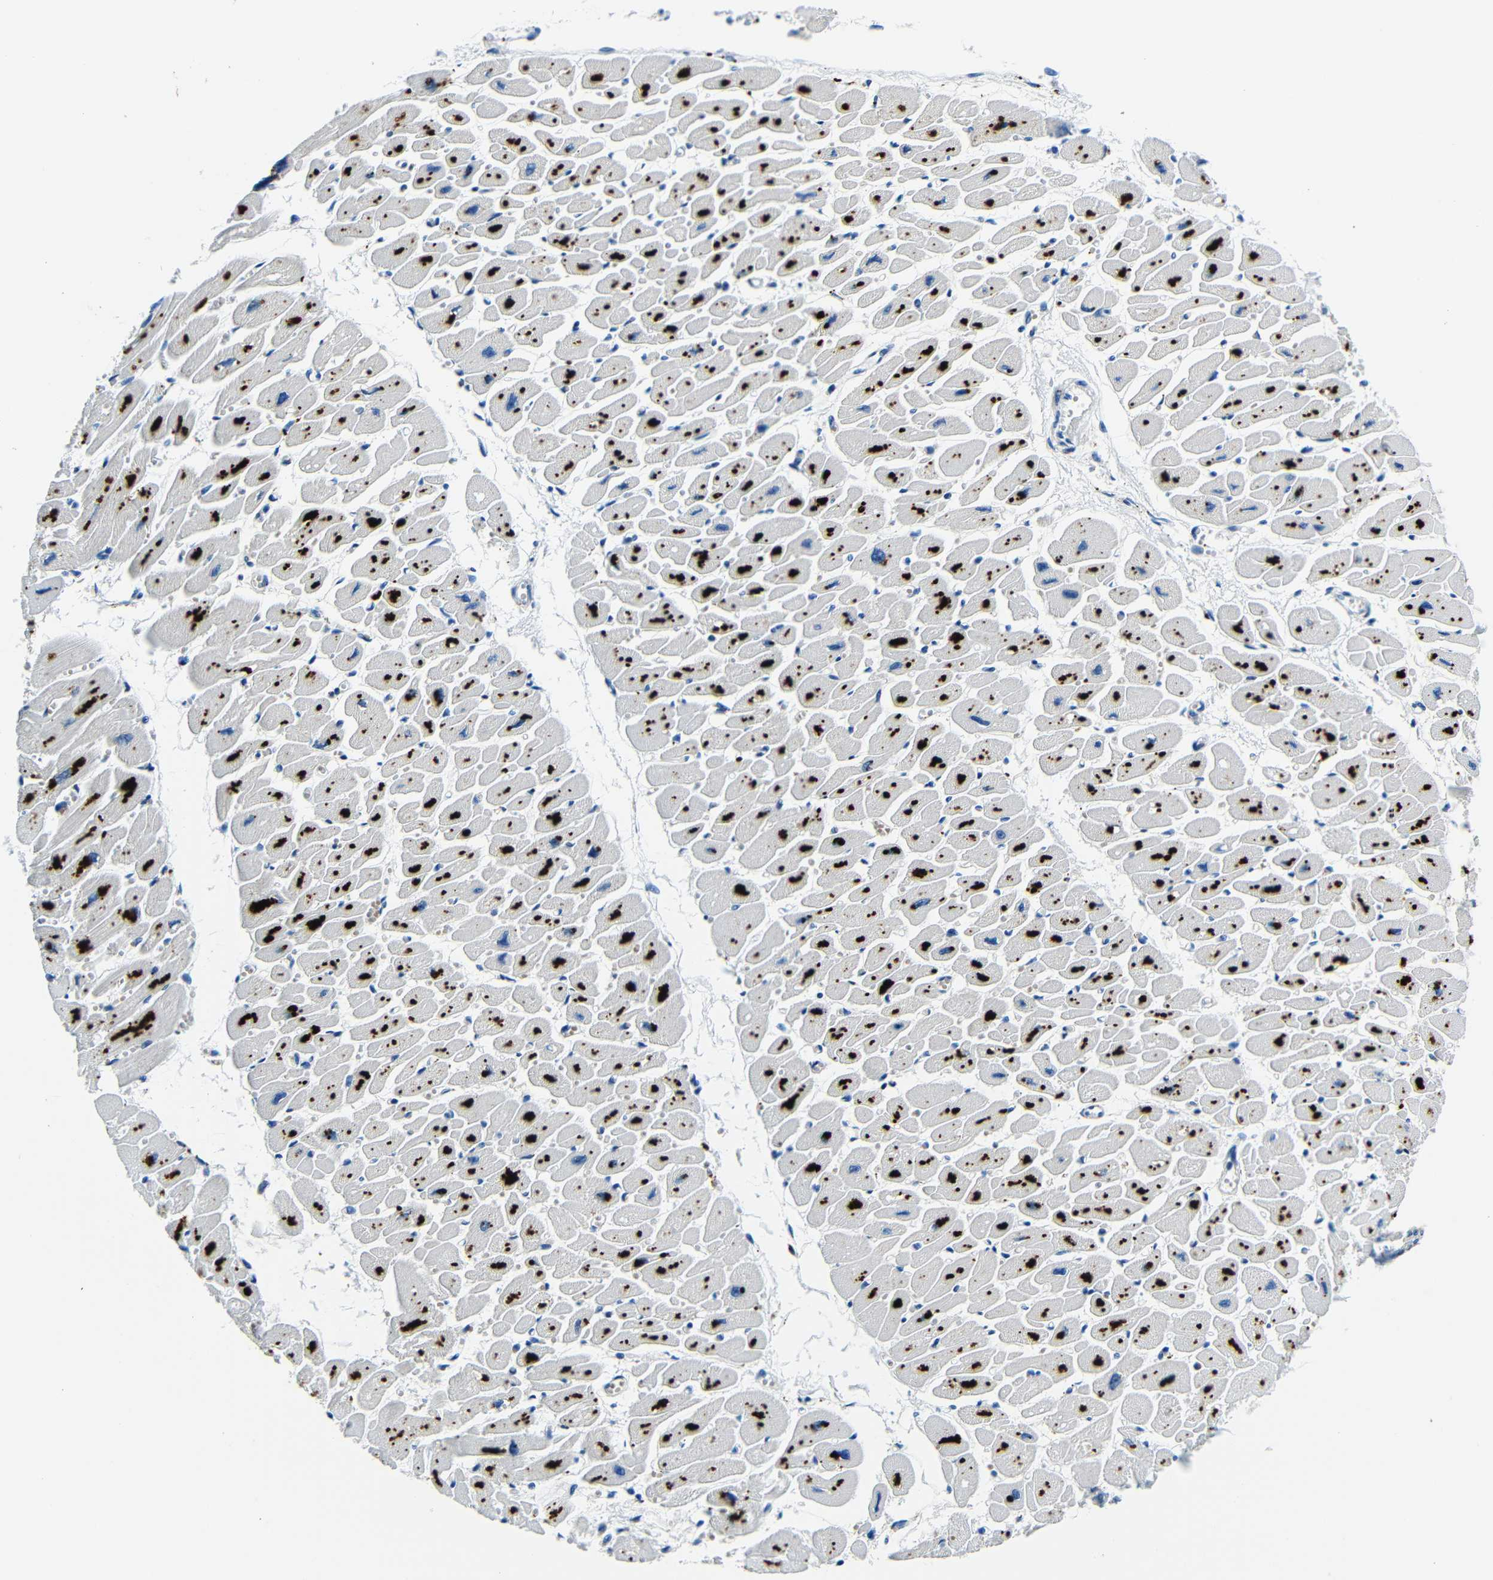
{"staining": {"intensity": "strong", "quantity": ">75%", "location": "cytoplasmic/membranous"}, "tissue": "heart muscle", "cell_type": "Cardiomyocytes", "image_type": "normal", "snomed": [{"axis": "morphology", "description": "Normal tissue, NOS"}, {"axis": "topography", "description": "Heart"}], "caption": "High-power microscopy captured an immunohistochemistry image of normal heart muscle, revealing strong cytoplasmic/membranous expression in approximately >75% of cardiomyocytes.", "gene": "USO1", "patient": {"sex": "female", "age": 54}}